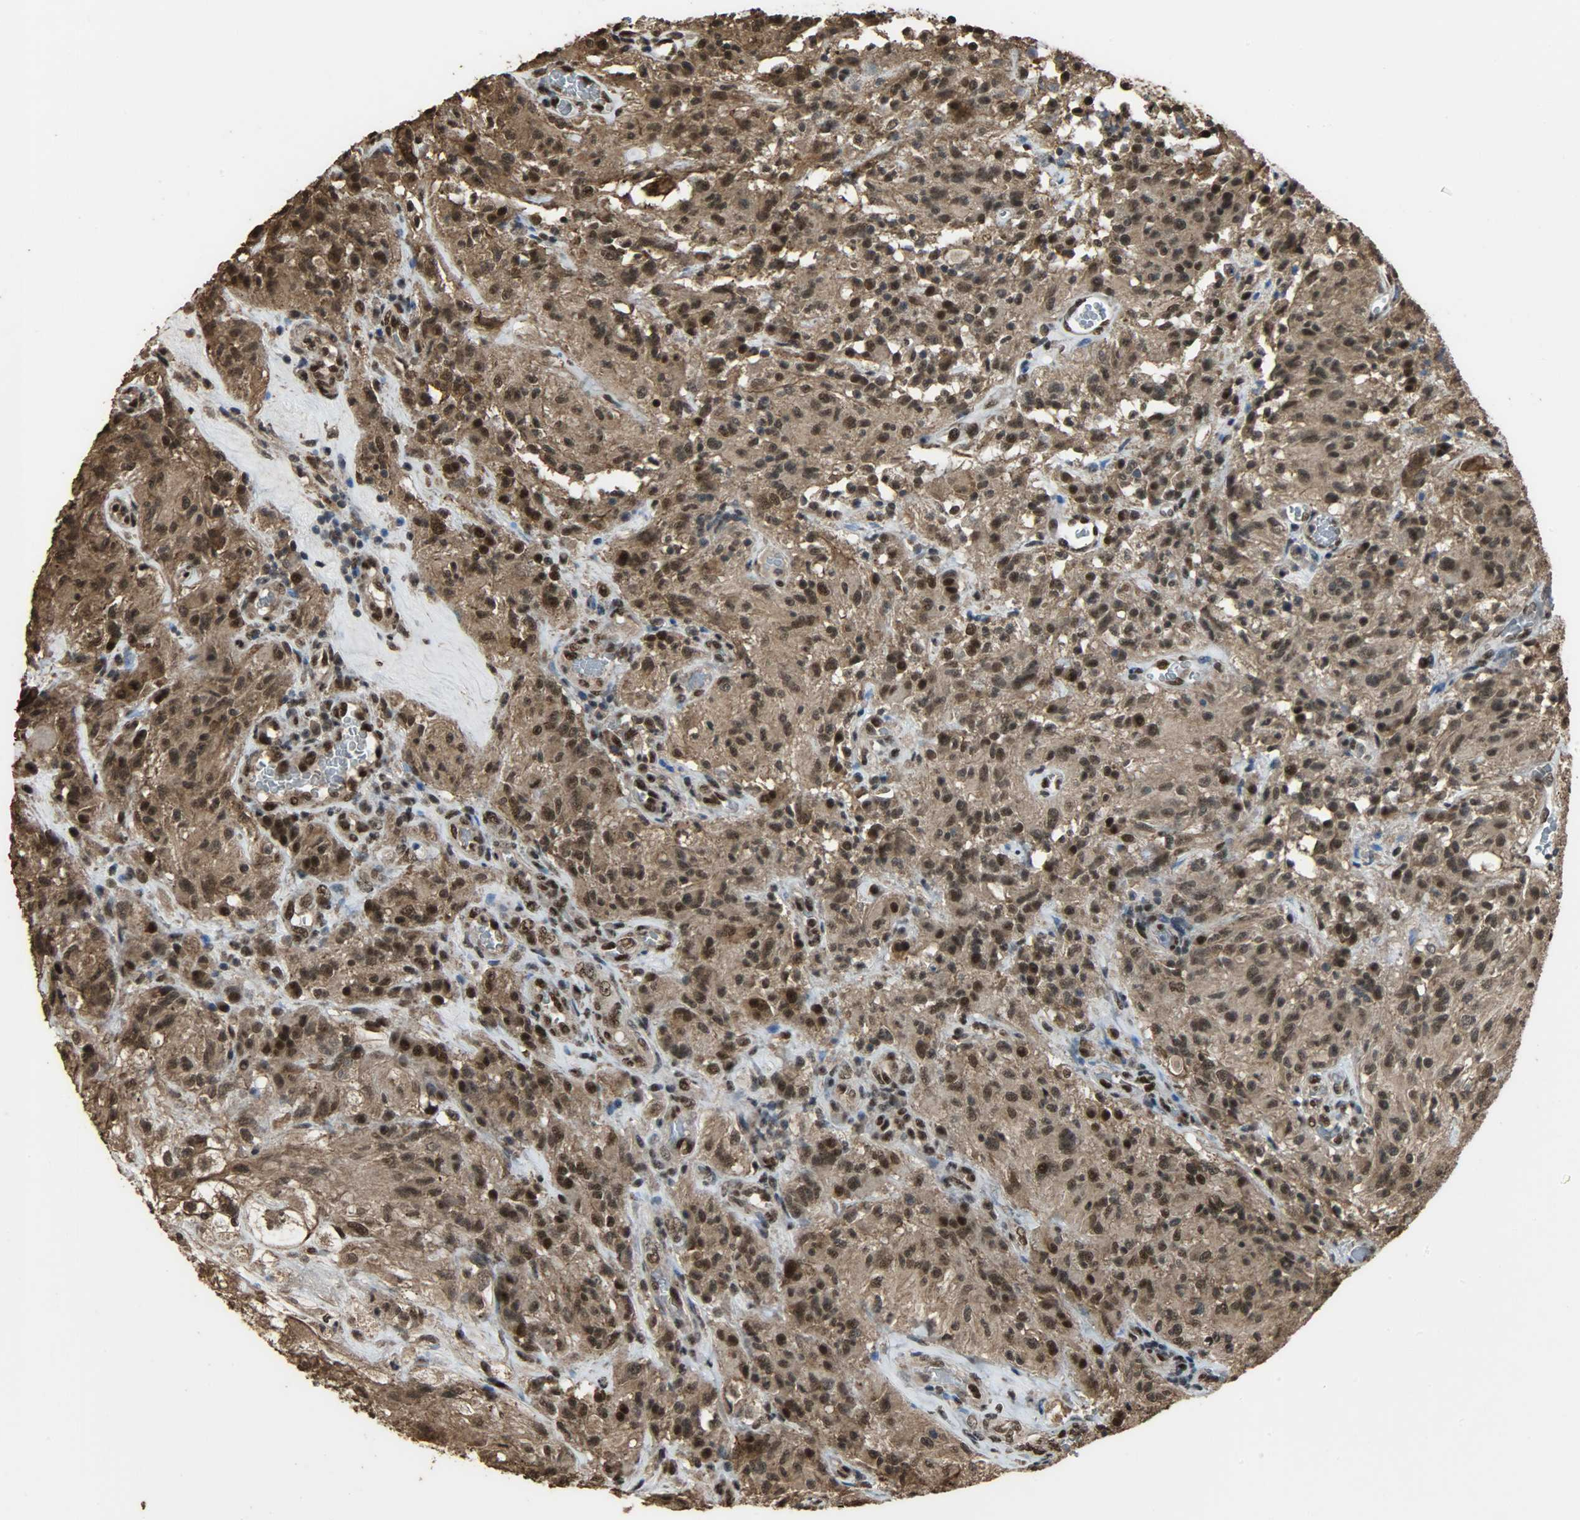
{"staining": {"intensity": "strong", "quantity": ">75%", "location": "cytoplasmic/membranous,nuclear"}, "tissue": "glioma", "cell_type": "Tumor cells", "image_type": "cancer", "snomed": [{"axis": "morphology", "description": "Normal tissue, NOS"}, {"axis": "morphology", "description": "Glioma, malignant, High grade"}, {"axis": "topography", "description": "Cerebral cortex"}], "caption": "Strong cytoplasmic/membranous and nuclear expression is present in about >75% of tumor cells in glioma.", "gene": "CCNT2", "patient": {"sex": "male", "age": 56}}